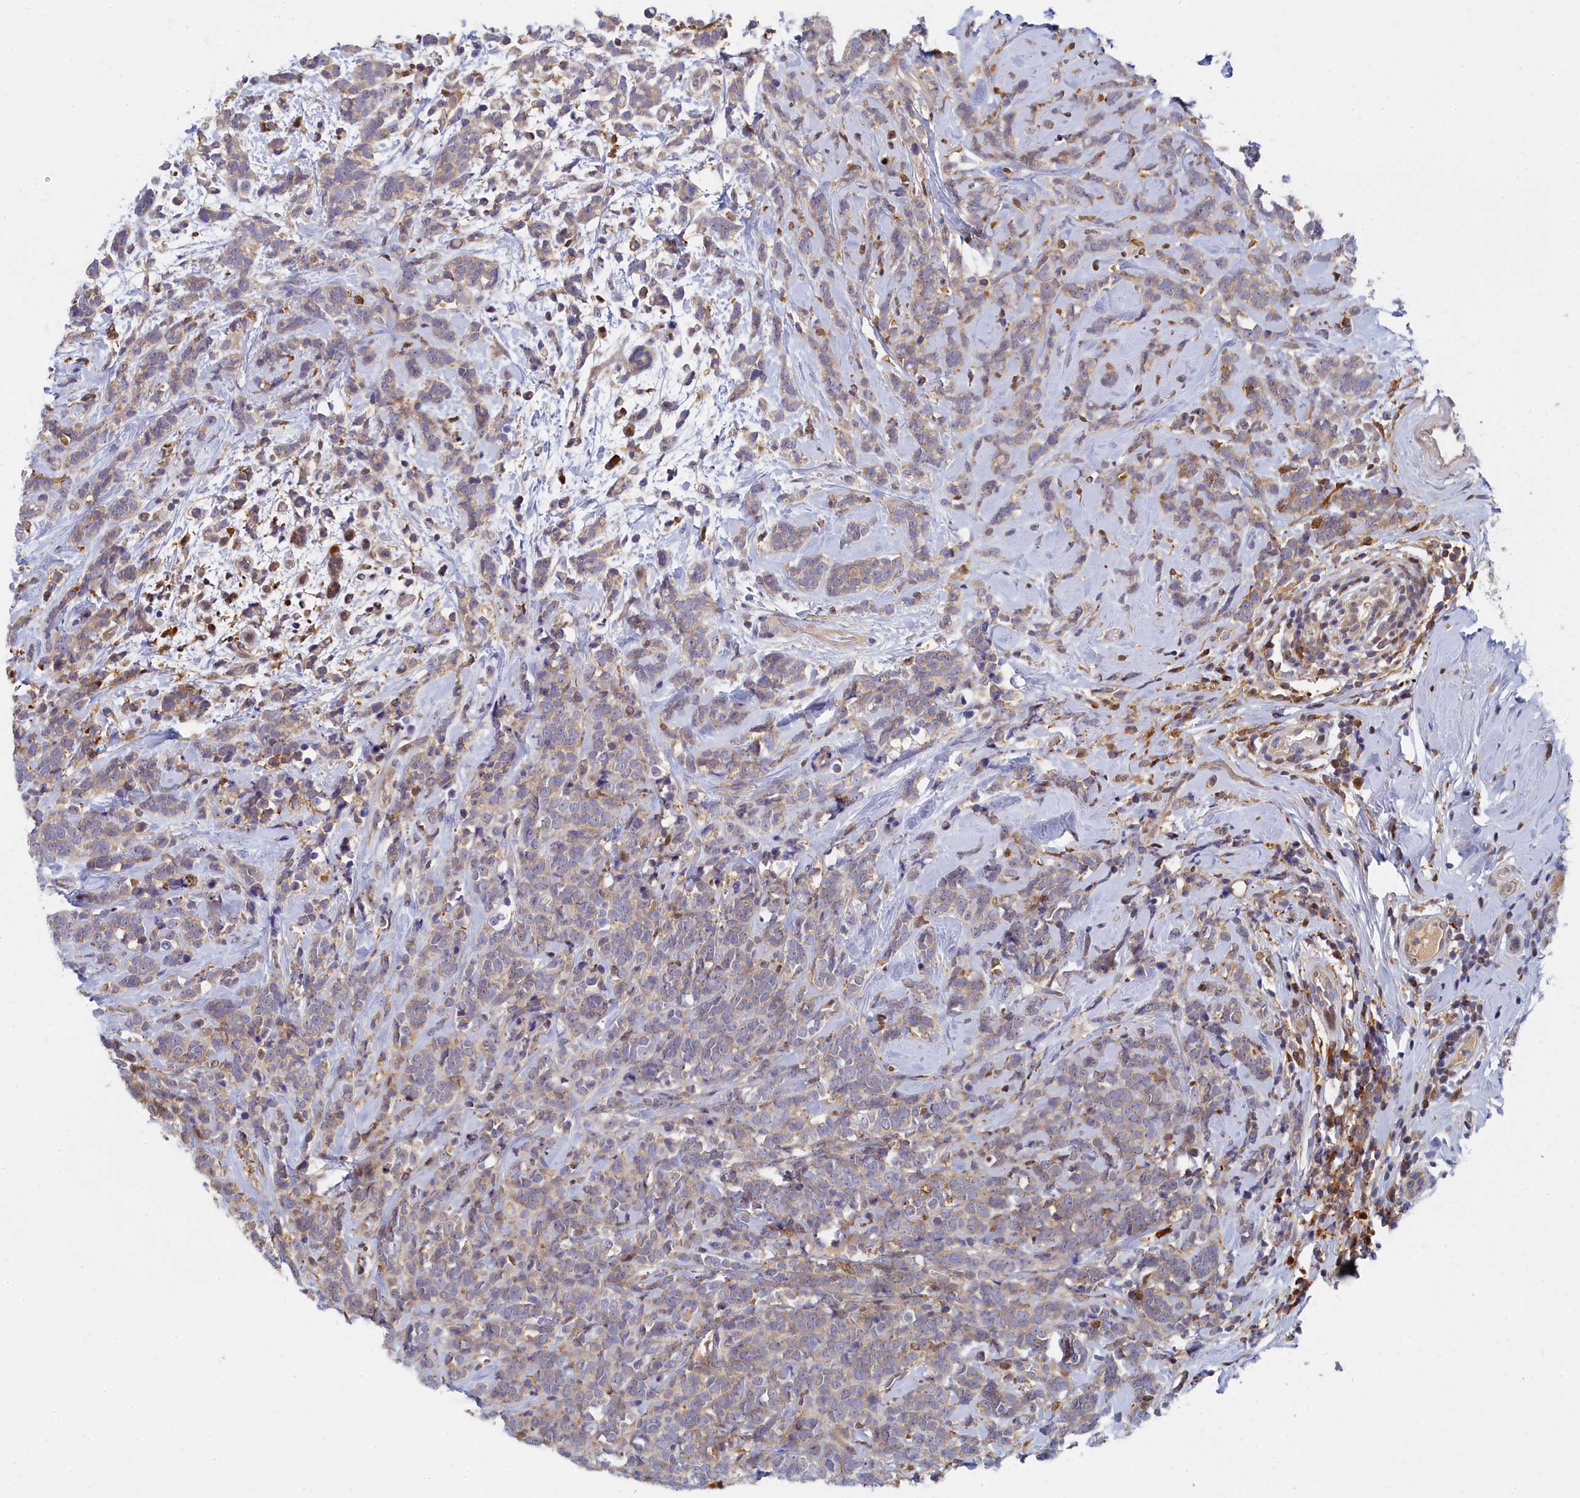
{"staining": {"intensity": "weak", "quantity": "25%-75%", "location": "cytoplasmic/membranous"}, "tissue": "breast cancer", "cell_type": "Tumor cells", "image_type": "cancer", "snomed": [{"axis": "morphology", "description": "Lobular carcinoma"}, {"axis": "topography", "description": "Breast"}], "caption": "Breast cancer stained with a brown dye demonstrates weak cytoplasmic/membranous positive positivity in approximately 25%-75% of tumor cells.", "gene": "SPATA5L1", "patient": {"sex": "female", "age": 58}}